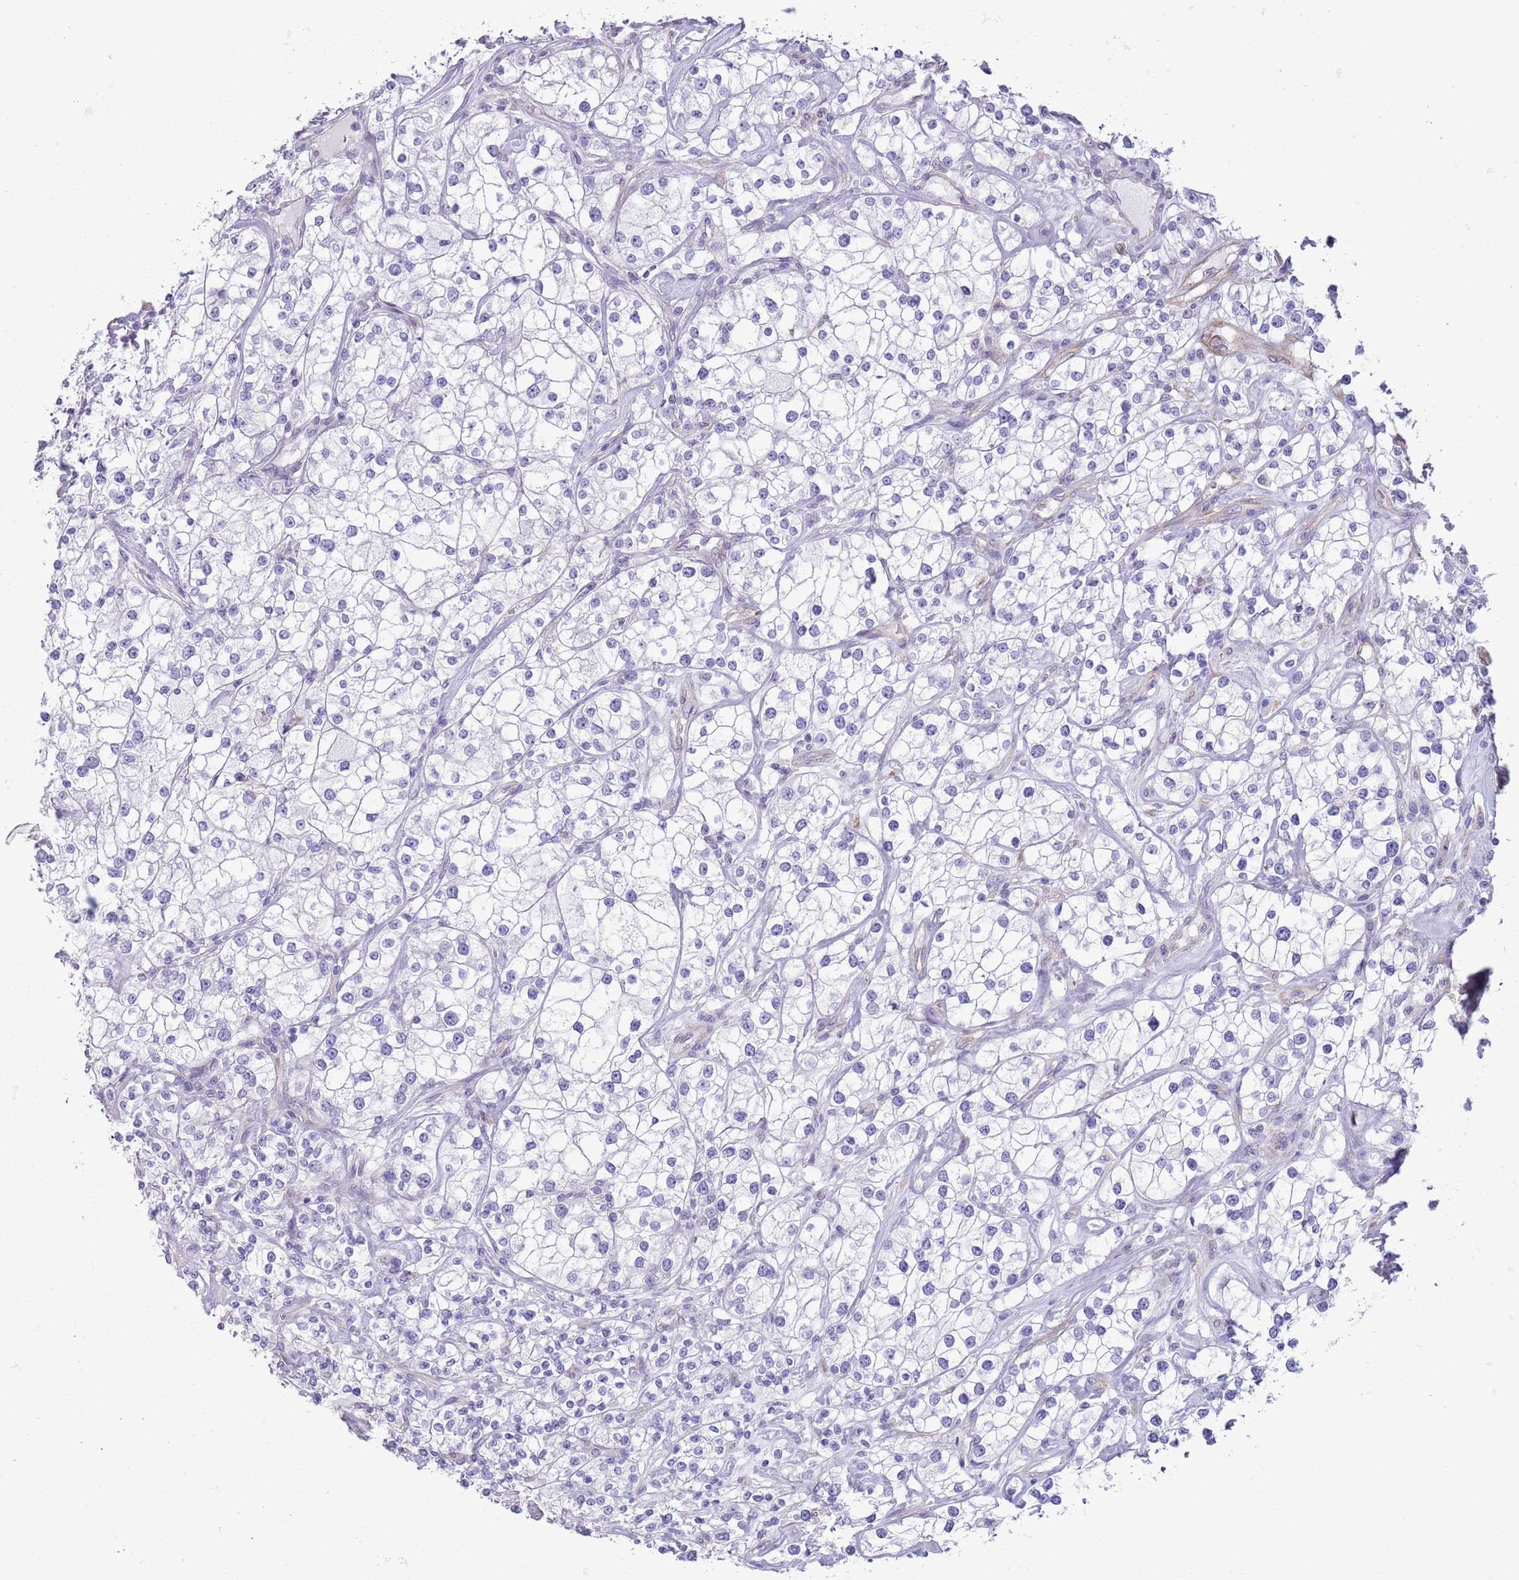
{"staining": {"intensity": "negative", "quantity": "none", "location": "none"}, "tissue": "renal cancer", "cell_type": "Tumor cells", "image_type": "cancer", "snomed": [{"axis": "morphology", "description": "Adenocarcinoma, NOS"}, {"axis": "topography", "description": "Kidney"}], "caption": "A histopathology image of renal cancer stained for a protein reveals no brown staining in tumor cells.", "gene": "RBP3", "patient": {"sex": "male", "age": 77}}